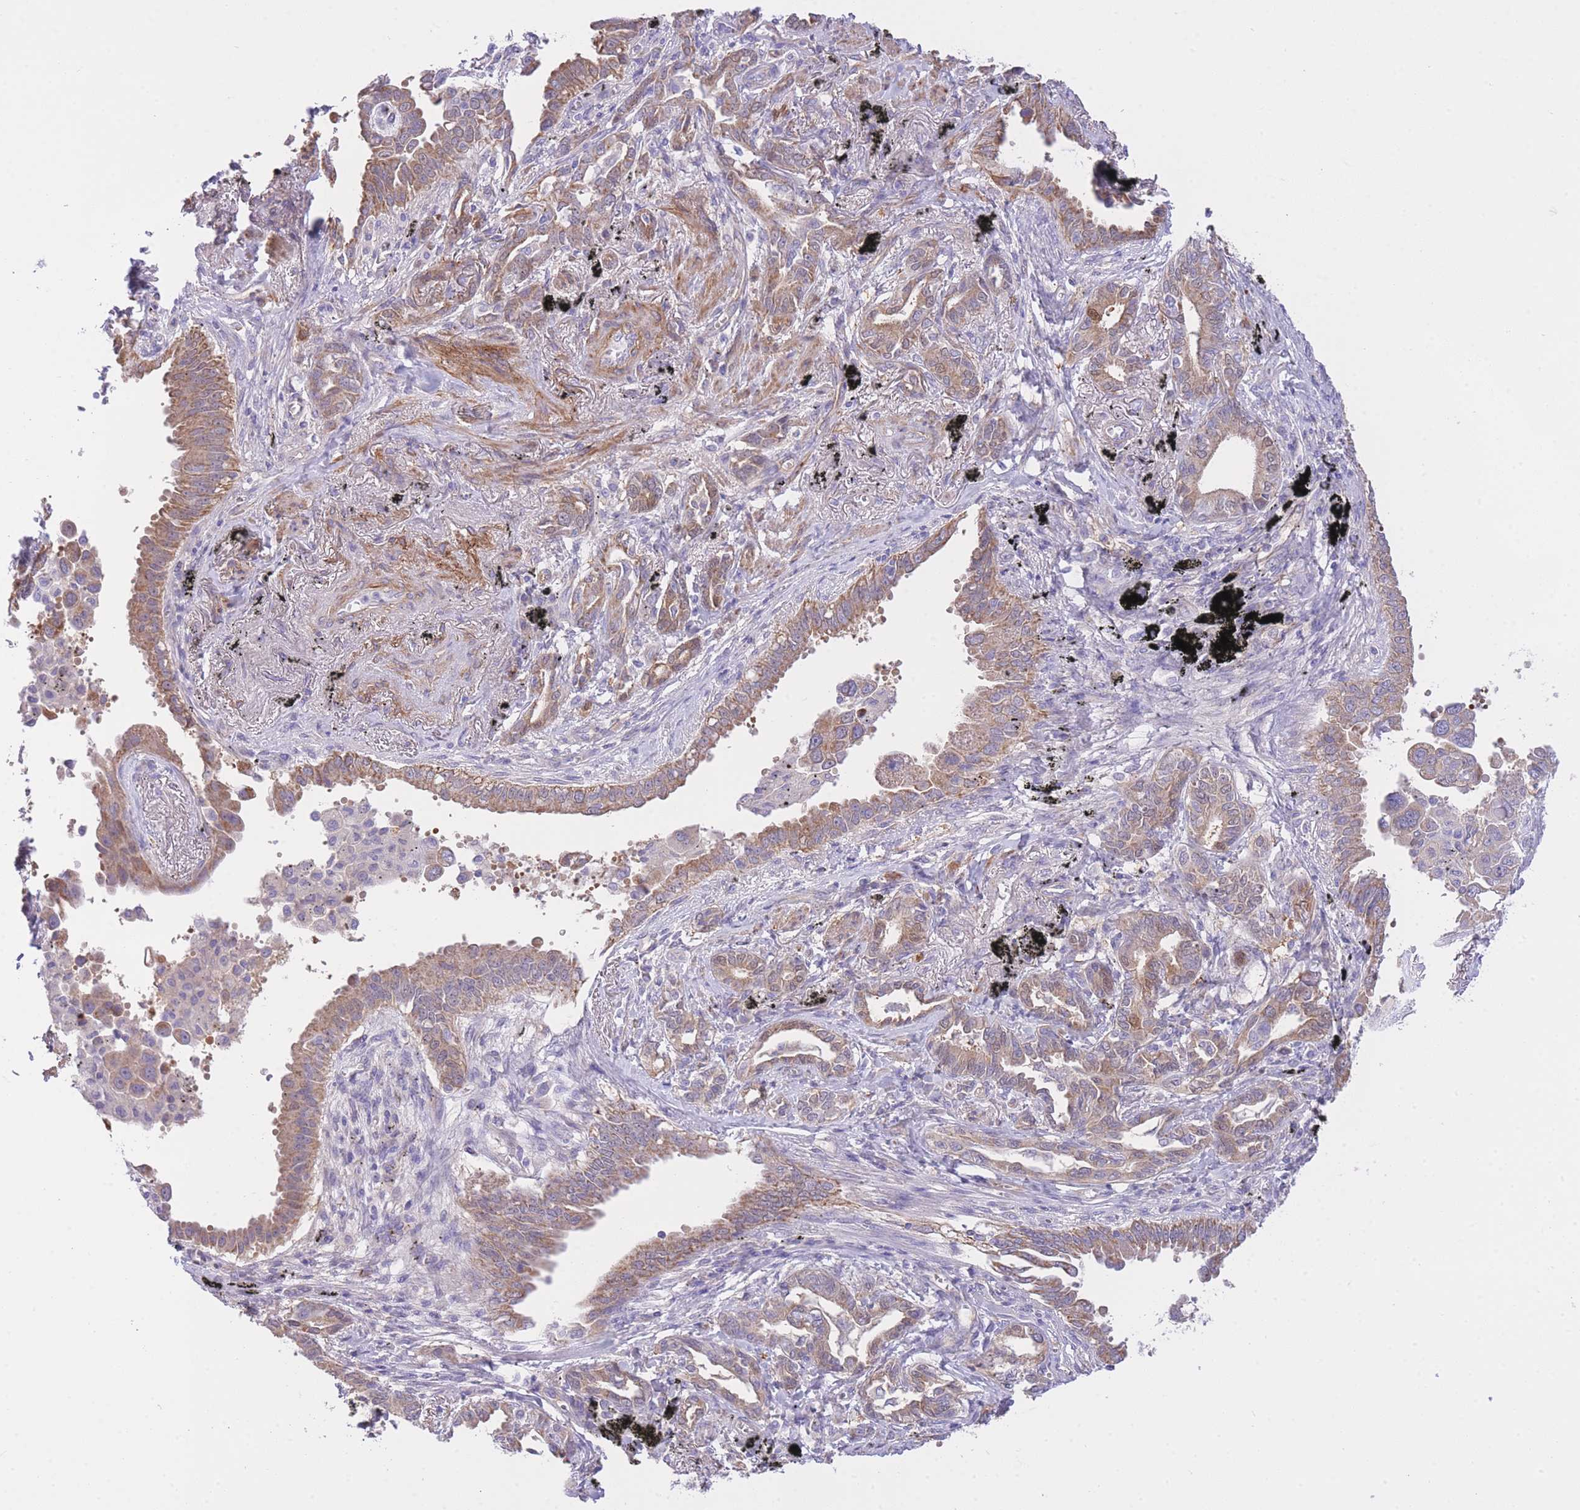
{"staining": {"intensity": "moderate", "quantity": "25%-75%", "location": "cytoplasmic/membranous"}, "tissue": "lung cancer", "cell_type": "Tumor cells", "image_type": "cancer", "snomed": [{"axis": "morphology", "description": "Adenocarcinoma, NOS"}, {"axis": "topography", "description": "Lung"}], "caption": "Immunohistochemical staining of lung cancer demonstrates medium levels of moderate cytoplasmic/membranous protein staining in about 25%-75% of tumor cells.", "gene": "PGM1", "patient": {"sex": "male", "age": 67}}